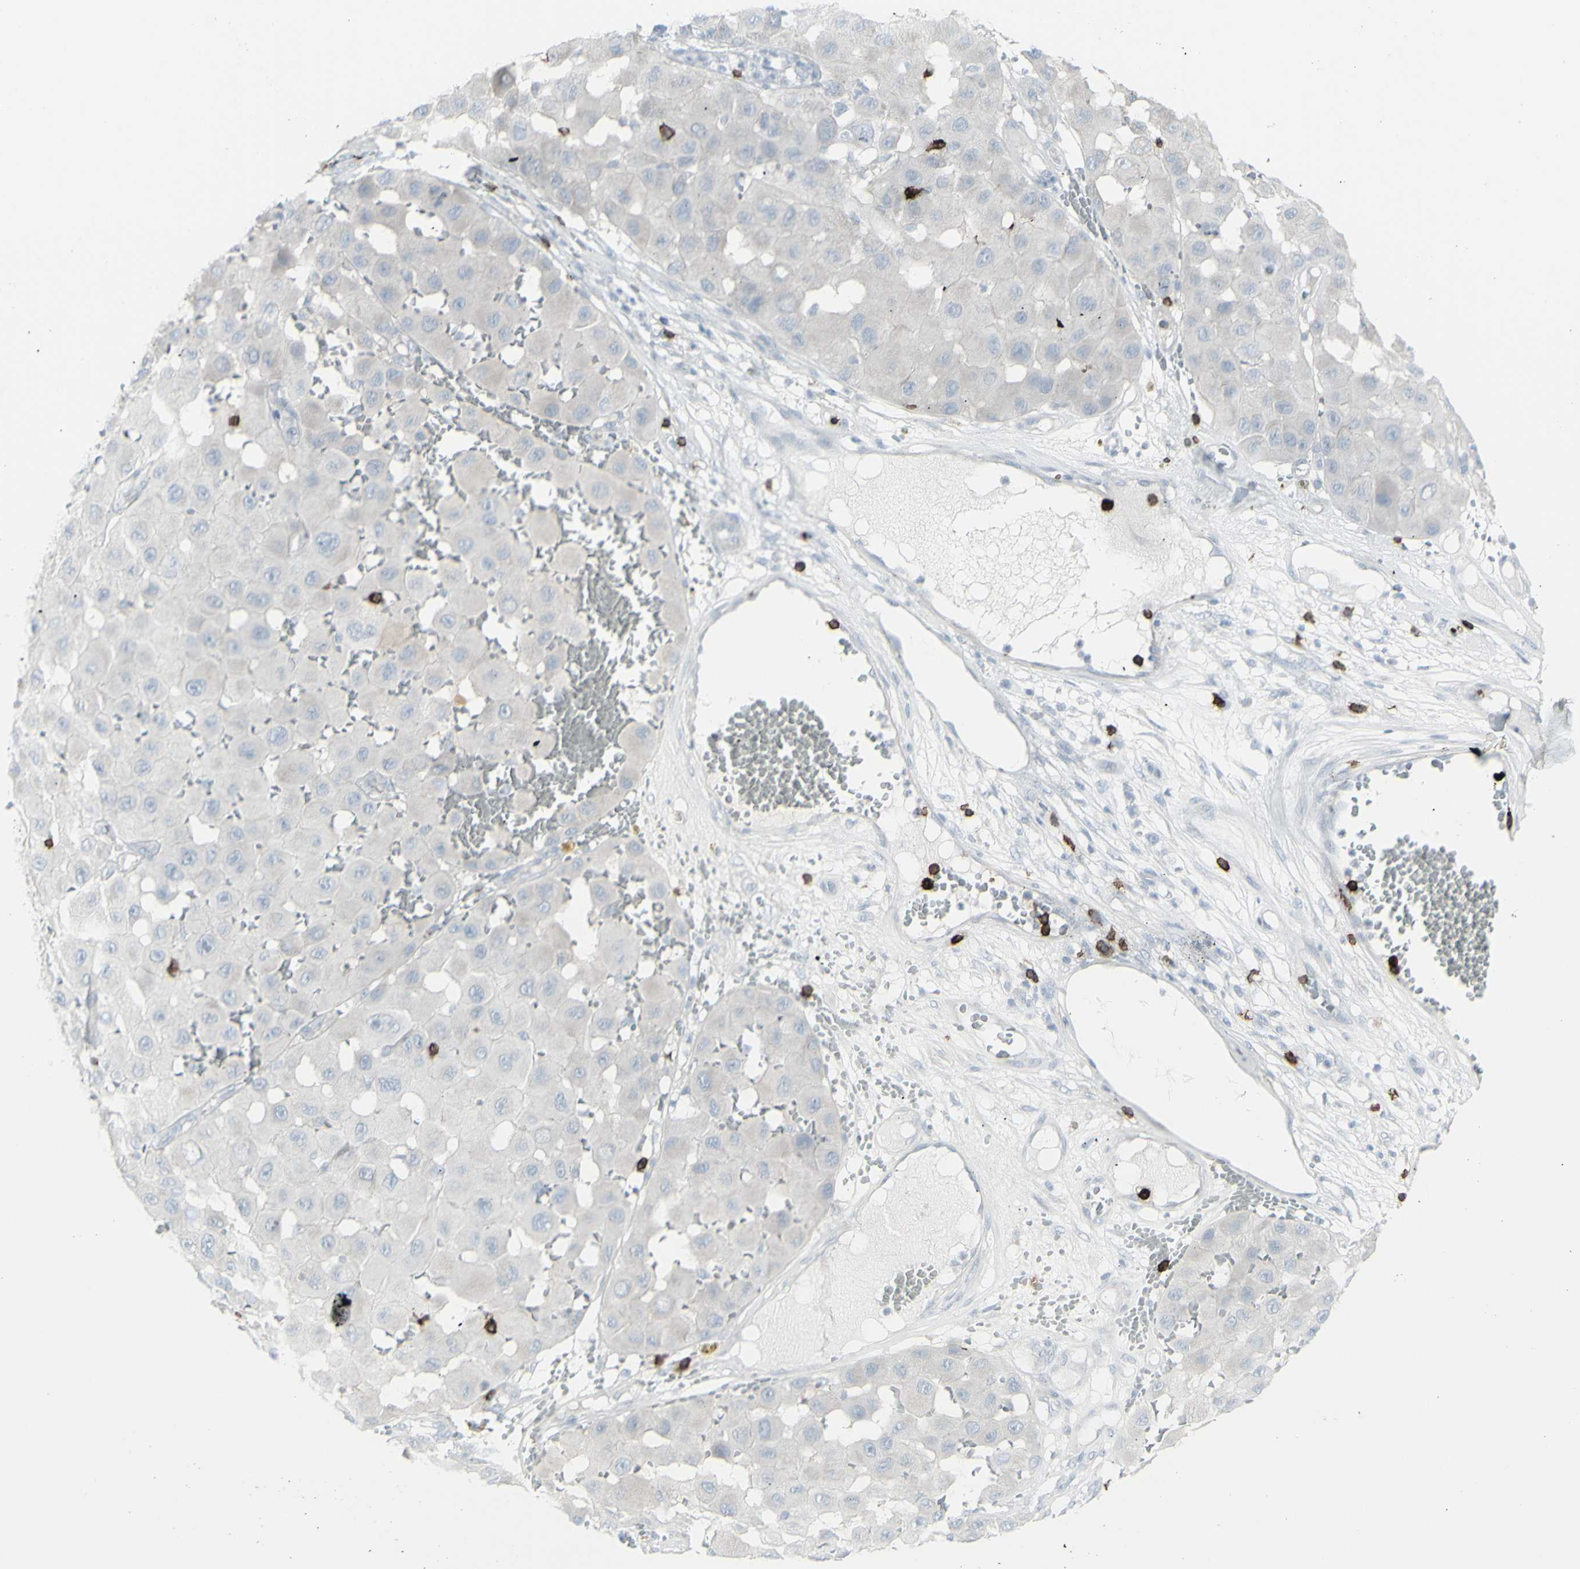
{"staining": {"intensity": "negative", "quantity": "none", "location": "none"}, "tissue": "melanoma", "cell_type": "Tumor cells", "image_type": "cancer", "snomed": [{"axis": "morphology", "description": "Malignant melanoma, NOS"}, {"axis": "topography", "description": "Skin"}], "caption": "This image is of melanoma stained with immunohistochemistry (IHC) to label a protein in brown with the nuclei are counter-stained blue. There is no positivity in tumor cells.", "gene": "CD247", "patient": {"sex": "female", "age": 81}}